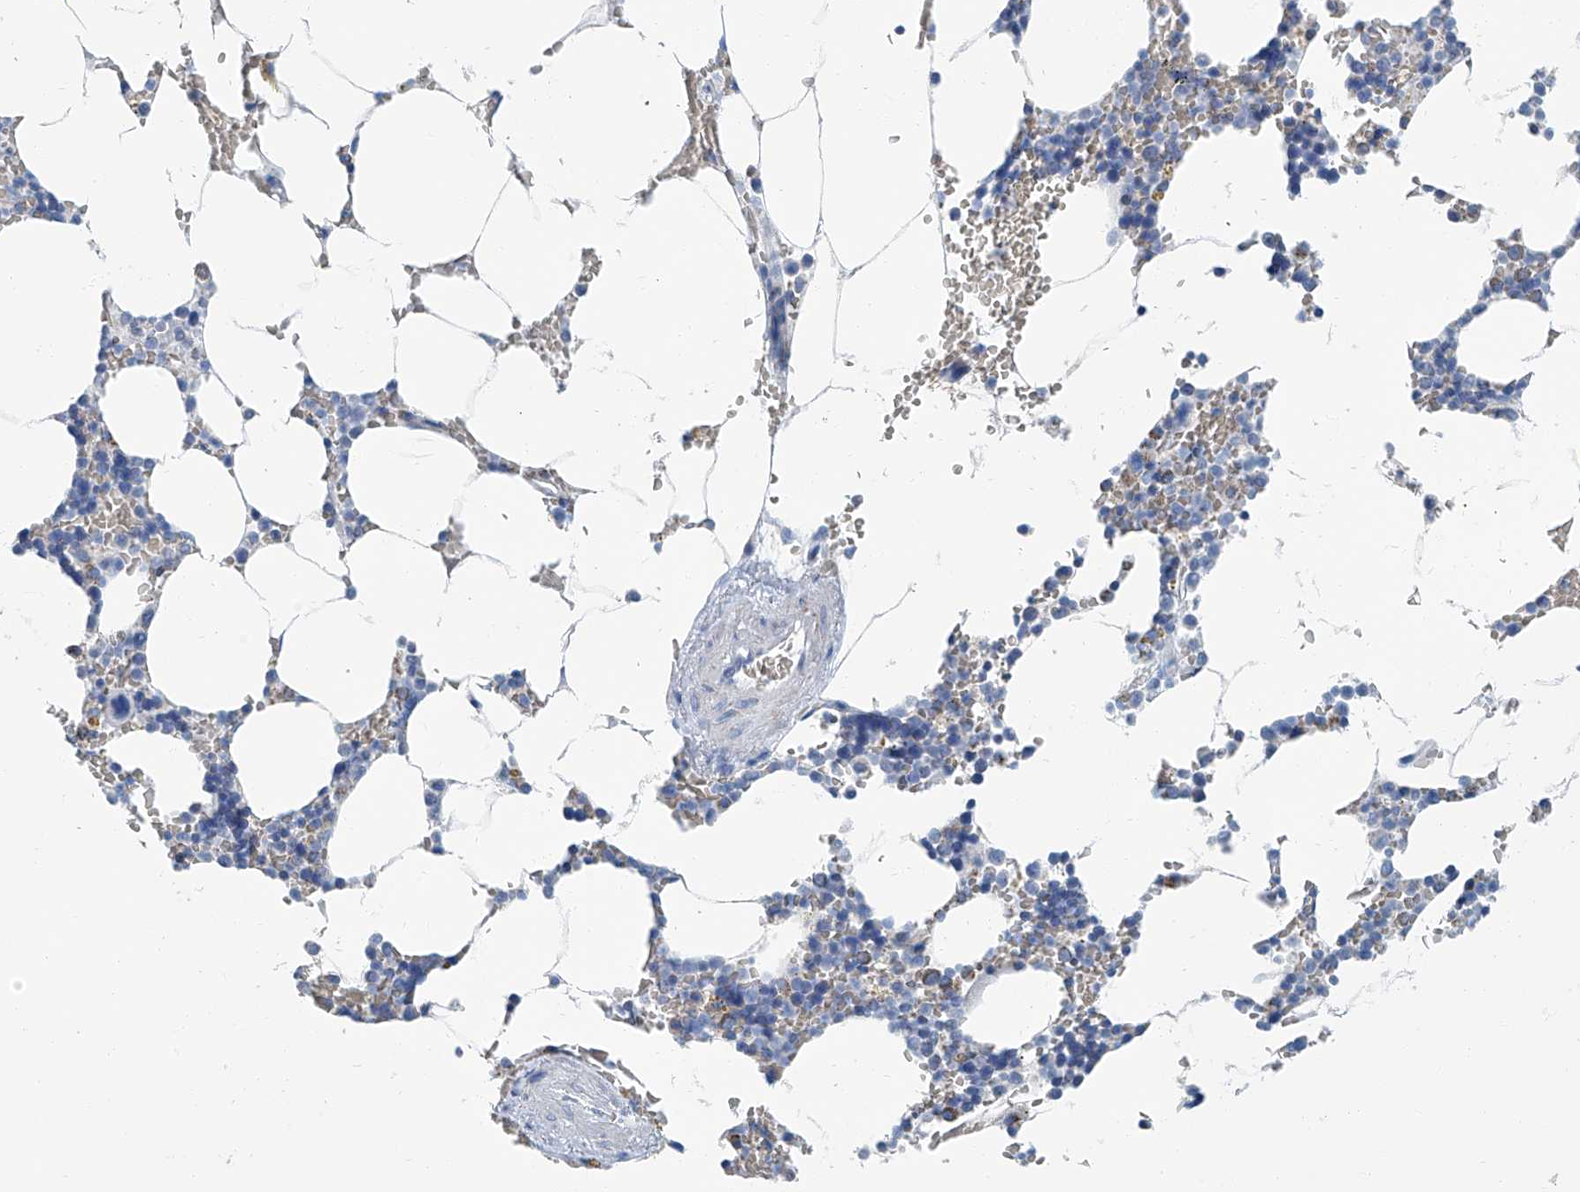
{"staining": {"intensity": "negative", "quantity": "none", "location": "none"}, "tissue": "bone marrow", "cell_type": "Hematopoietic cells", "image_type": "normal", "snomed": [{"axis": "morphology", "description": "Normal tissue, NOS"}, {"axis": "topography", "description": "Bone marrow"}], "caption": "This is a micrograph of immunohistochemistry staining of unremarkable bone marrow, which shows no positivity in hematopoietic cells. (DAB IHC with hematoxylin counter stain).", "gene": "MT", "patient": {"sex": "male", "age": 70}}